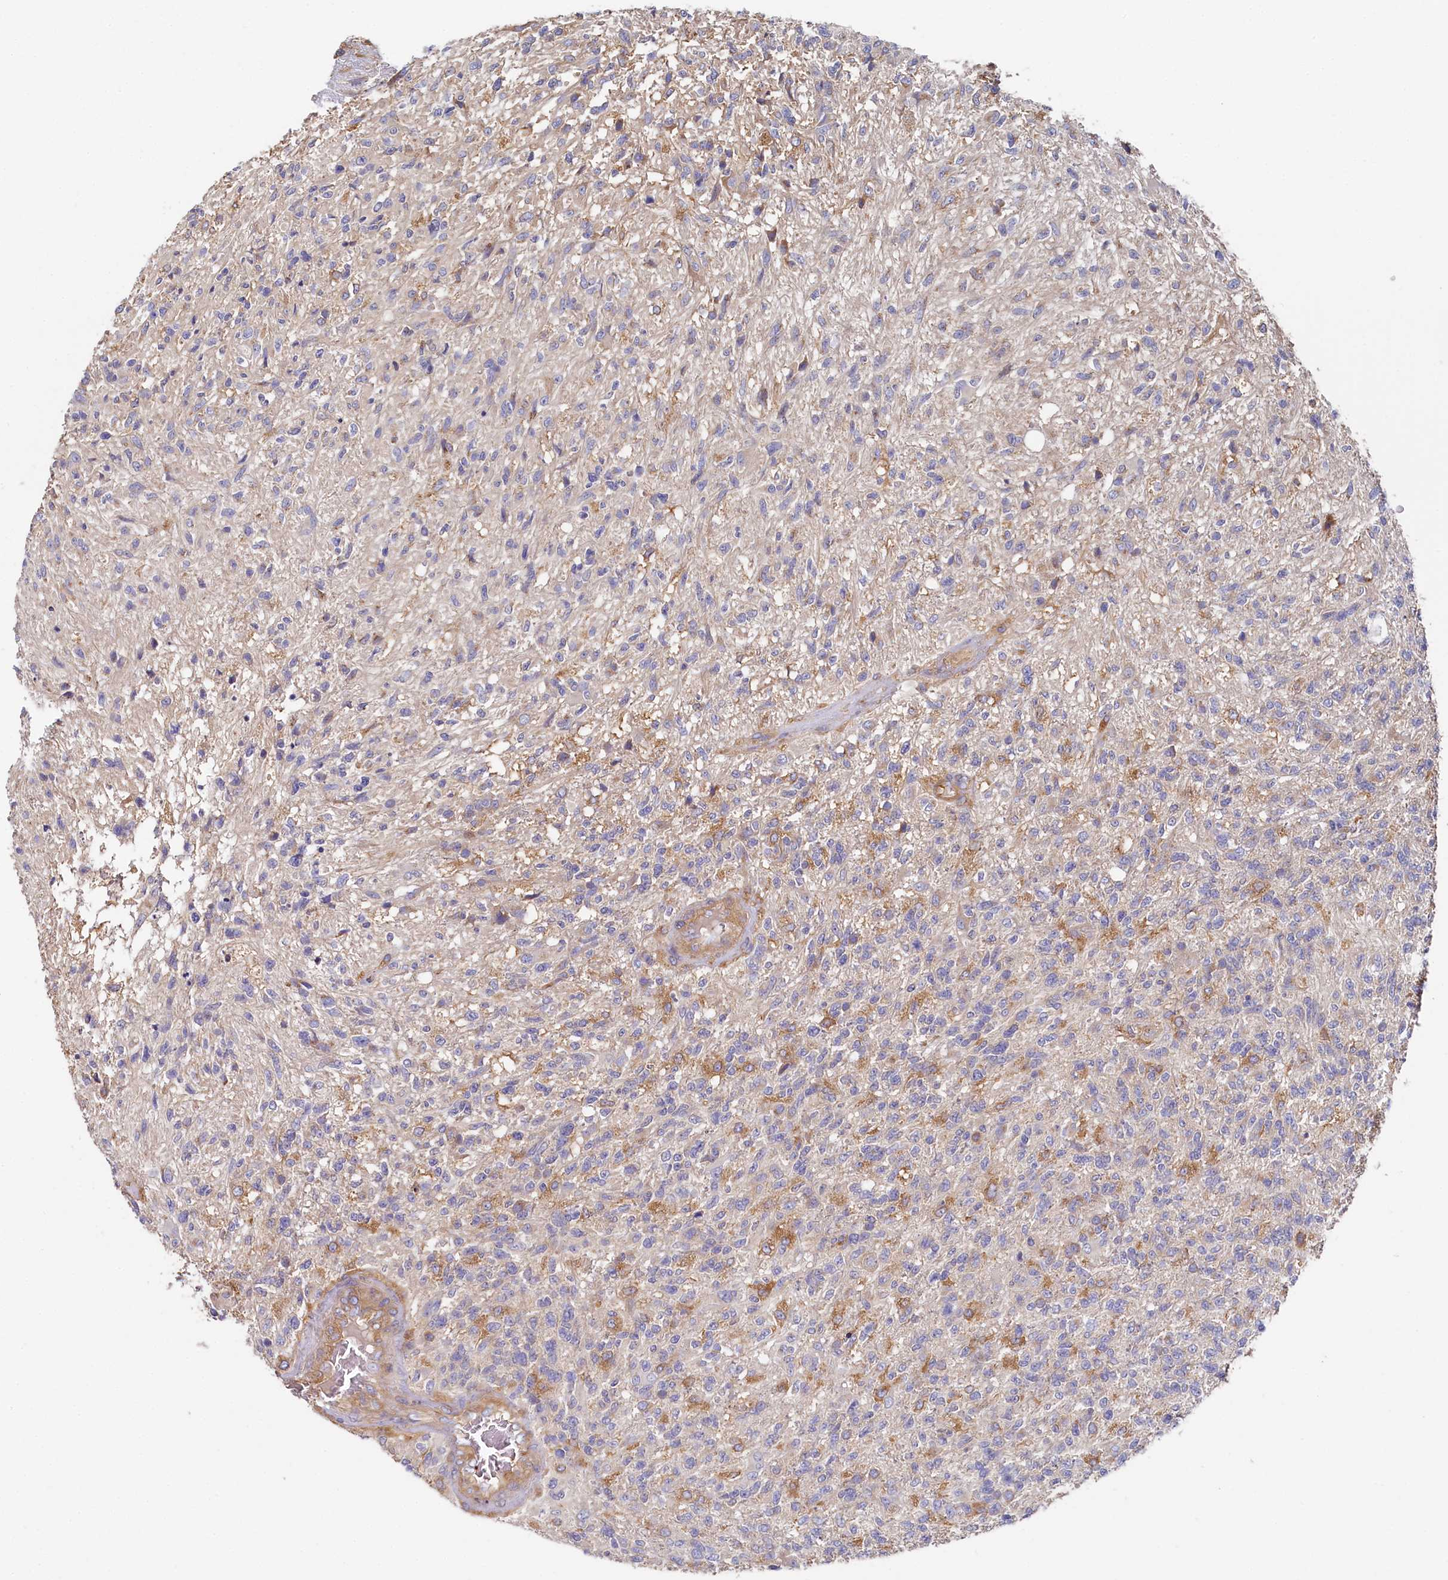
{"staining": {"intensity": "weak", "quantity": "<25%", "location": "cytoplasmic/membranous"}, "tissue": "glioma", "cell_type": "Tumor cells", "image_type": "cancer", "snomed": [{"axis": "morphology", "description": "Glioma, malignant, High grade"}, {"axis": "topography", "description": "Brain"}], "caption": "Immunohistochemical staining of glioma reveals no significant positivity in tumor cells. (DAB immunohistochemistry (IHC) visualized using brightfield microscopy, high magnification).", "gene": "PPIP5K1", "patient": {"sex": "male", "age": 56}}